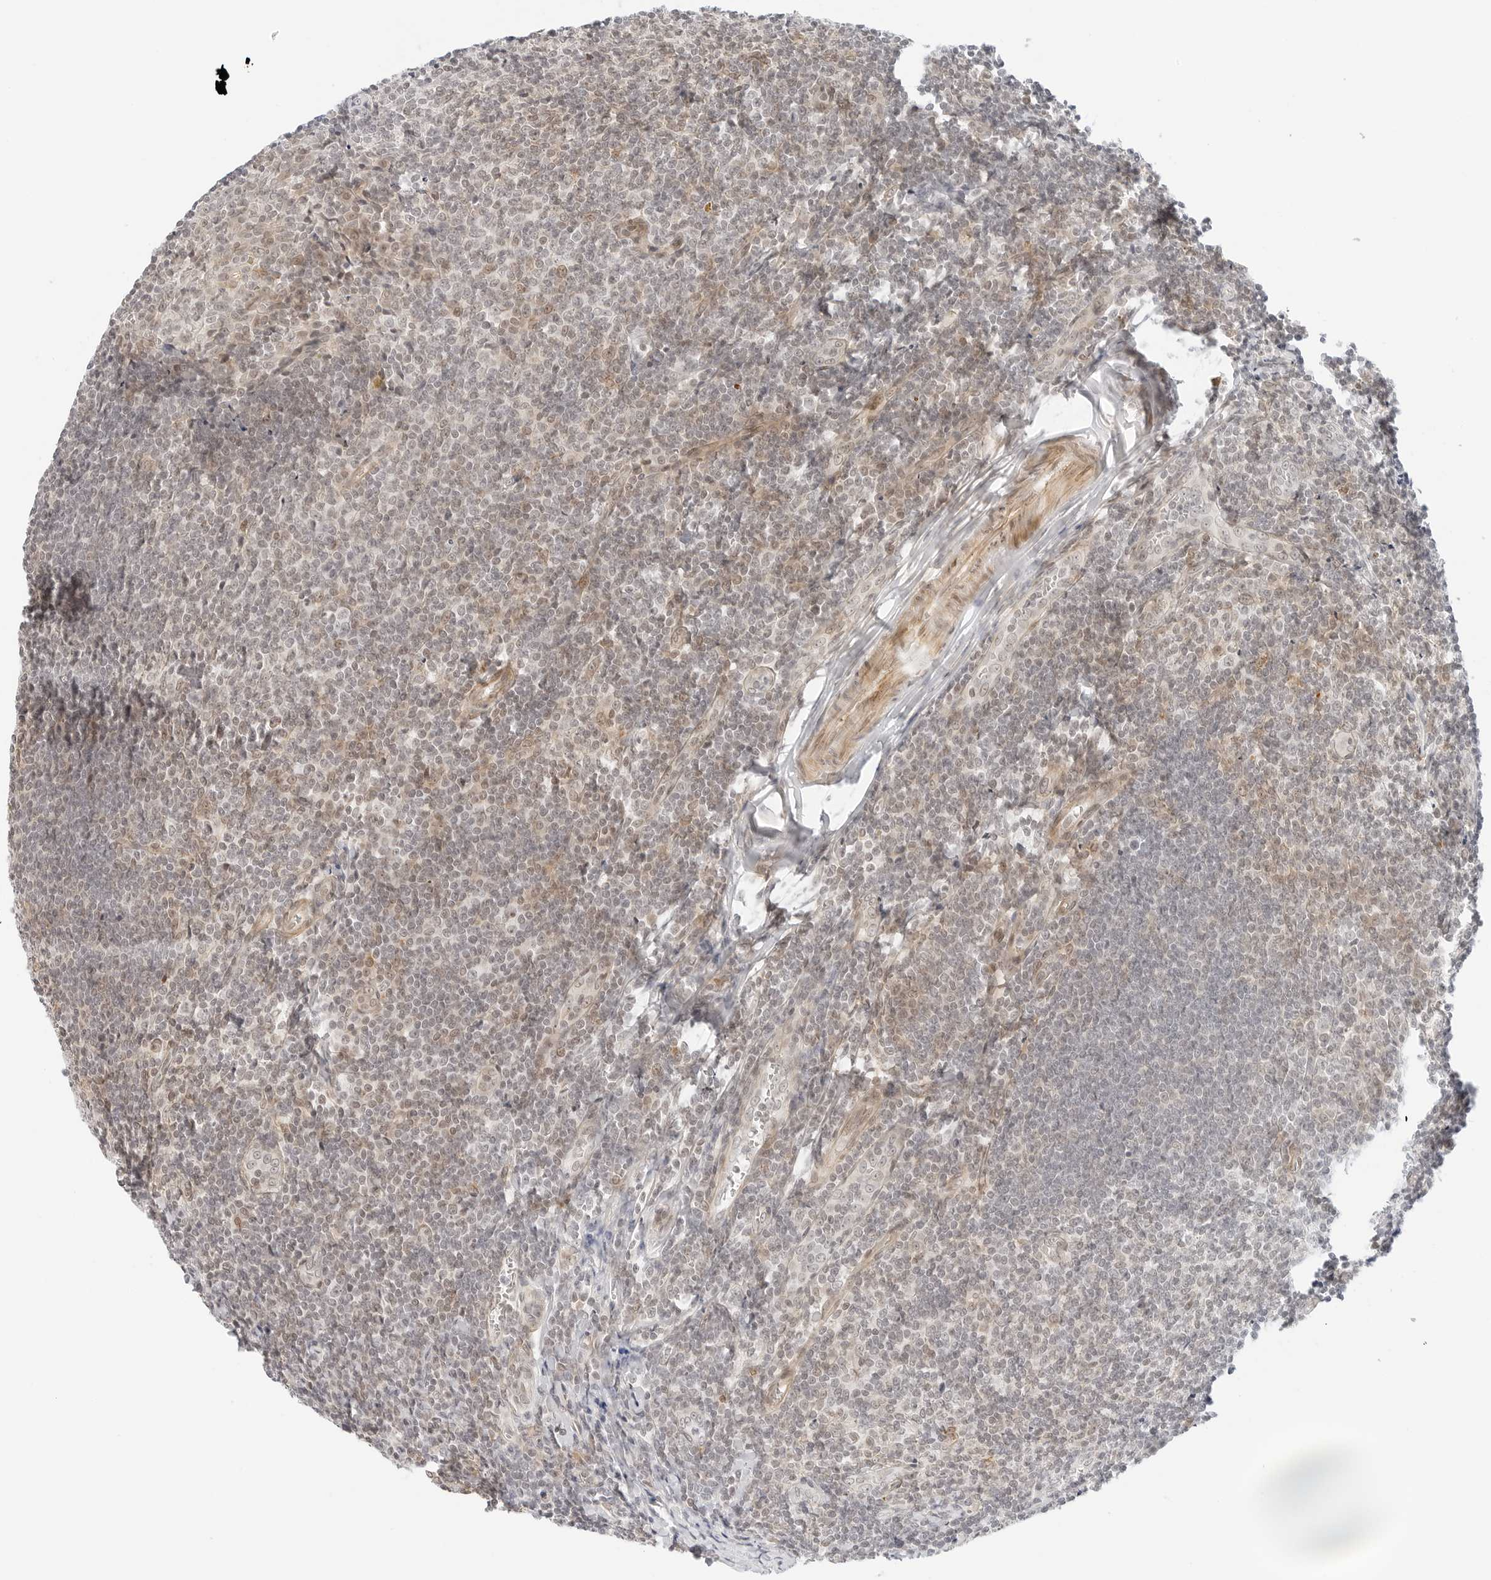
{"staining": {"intensity": "weak", "quantity": "25%-75%", "location": "nuclear"}, "tissue": "tonsil", "cell_type": "Germinal center cells", "image_type": "normal", "snomed": [{"axis": "morphology", "description": "Normal tissue, NOS"}, {"axis": "topography", "description": "Tonsil"}], "caption": "Brown immunohistochemical staining in normal human tonsil demonstrates weak nuclear expression in about 25%-75% of germinal center cells.", "gene": "NEO1", "patient": {"sex": "male", "age": 27}}